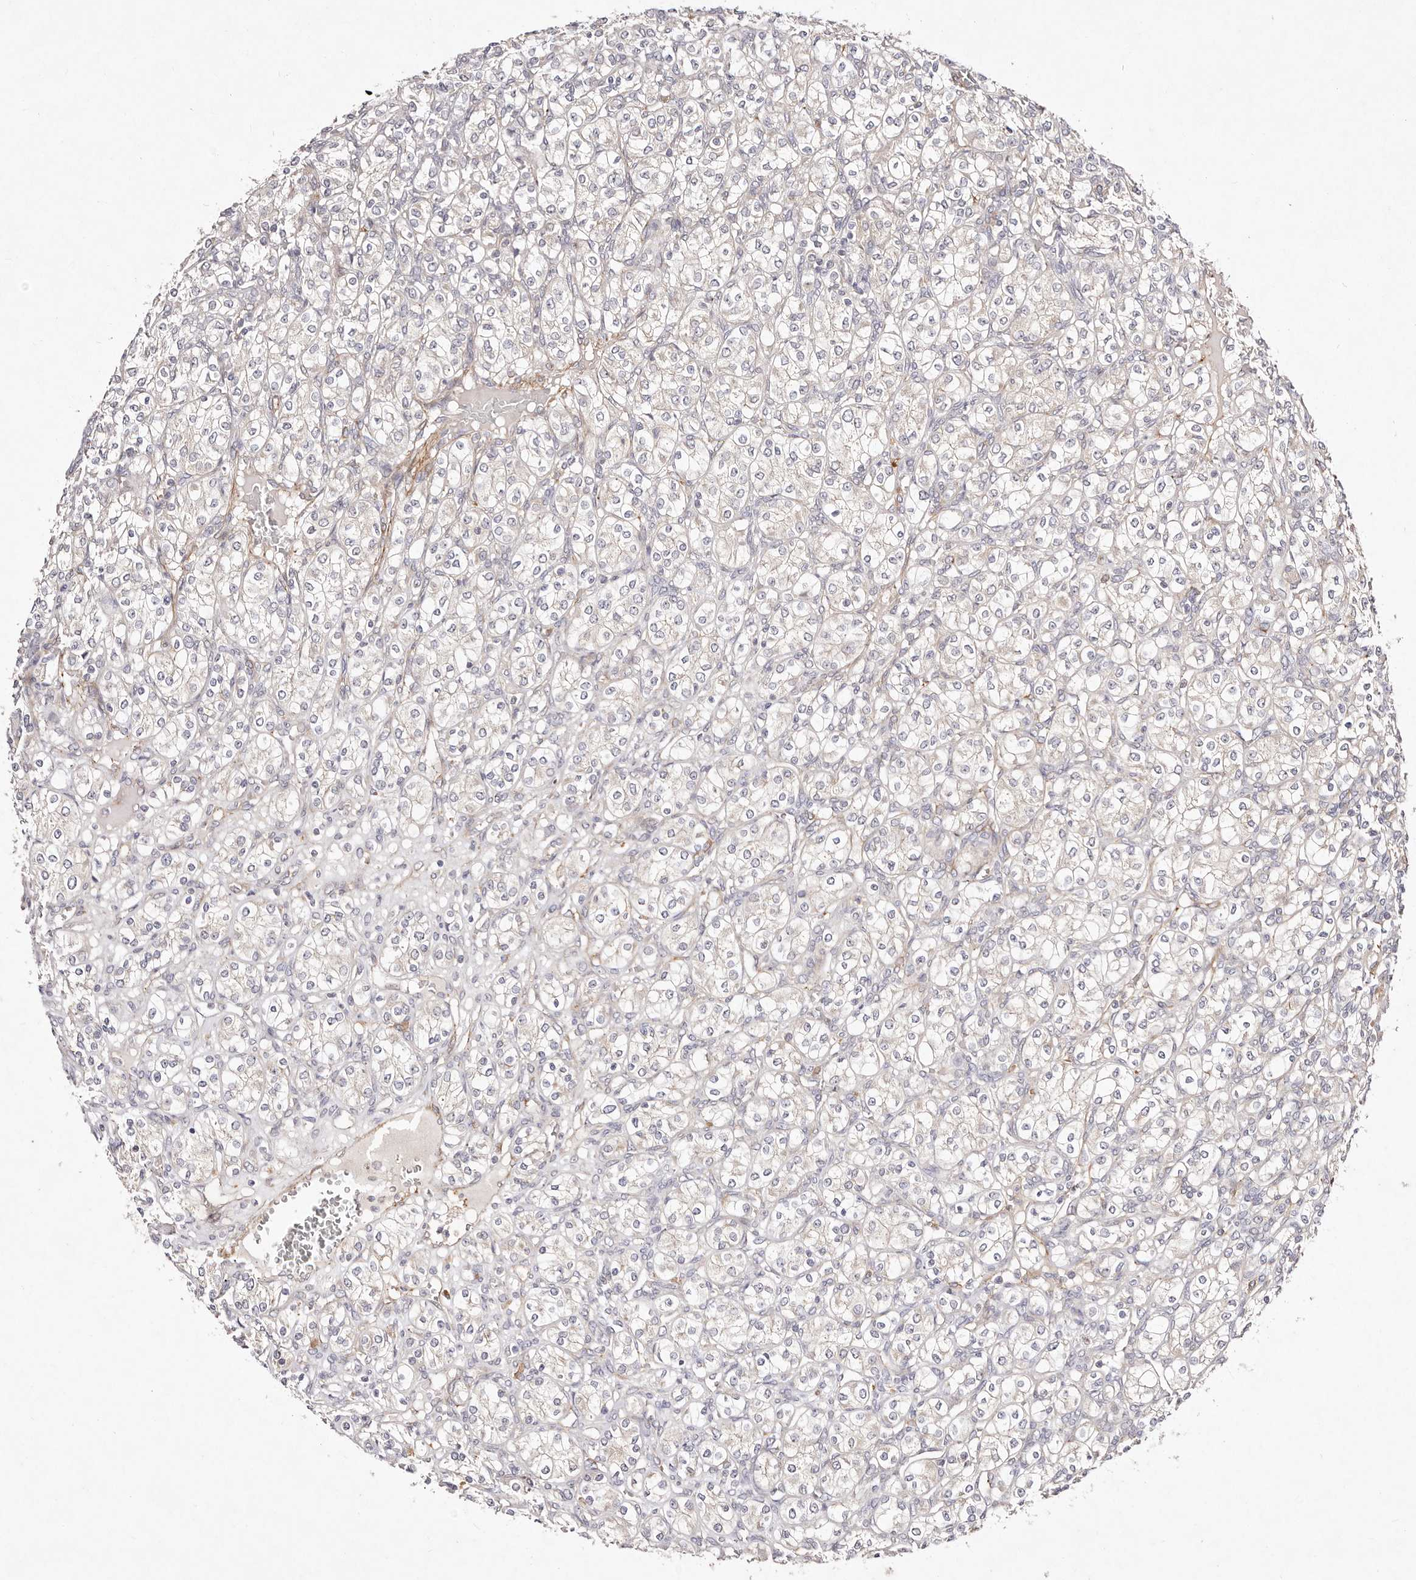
{"staining": {"intensity": "negative", "quantity": "none", "location": "none"}, "tissue": "renal cancer", "cell_type": "Tumor cells", "image_type": "cancer", "snomed": [{"axis": "morphology", "description": "Adenocarcinoma, NOS"}, {"axis": "topography", "description": "Kidney"}], "caption": "Renal cancer was stained to show a protein in brown. There is no significant expression in tumor cells. The staining is performed using DAB brown chromogen with nuclei counter-stained in using hematoxylin.", "gene": "MTMR11", "patient": {"sex": "male", "age": 77}}